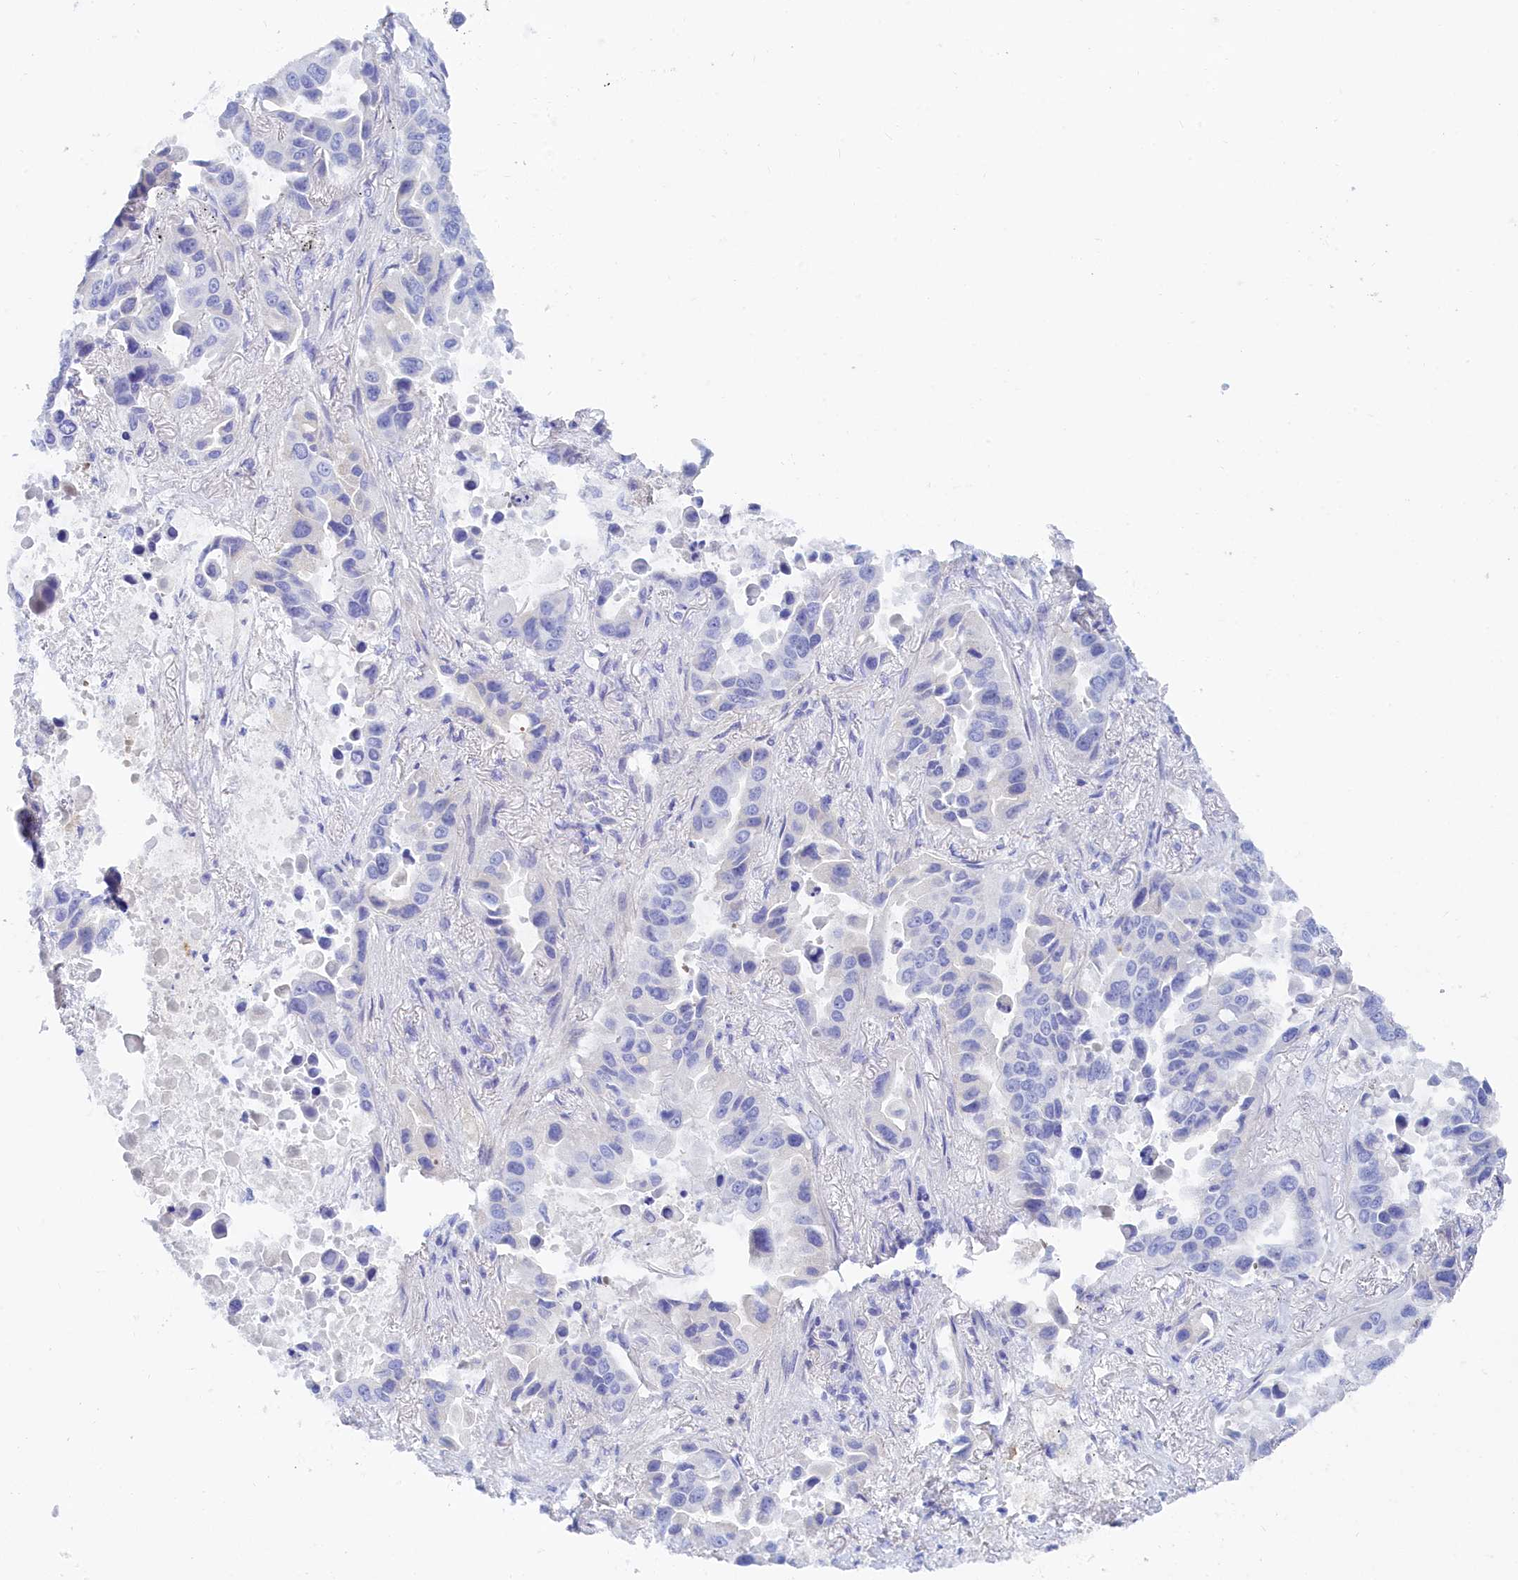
{"staining": {"intensity": "negative", "quantity": "none", "location": "none"}, "tissue": "lung cancer", "cell_type": "Tumor cells", "image_type": "cancer", "snomed": [{"axis": "morphology", "description": "Adenocarcinoma, NOS"}, {"axis": "topography", "description": "Lung"}], "caption": "The histopathology image demonstrates no significant expression in tumor cells of lung adenocarcinoma. (Brightfield microscopy of DAB (3,3'-diaminobenzidine) IHC at high magnification).", "gene": "TRIM10", "patient": {"sex": "male", "age": 64}}